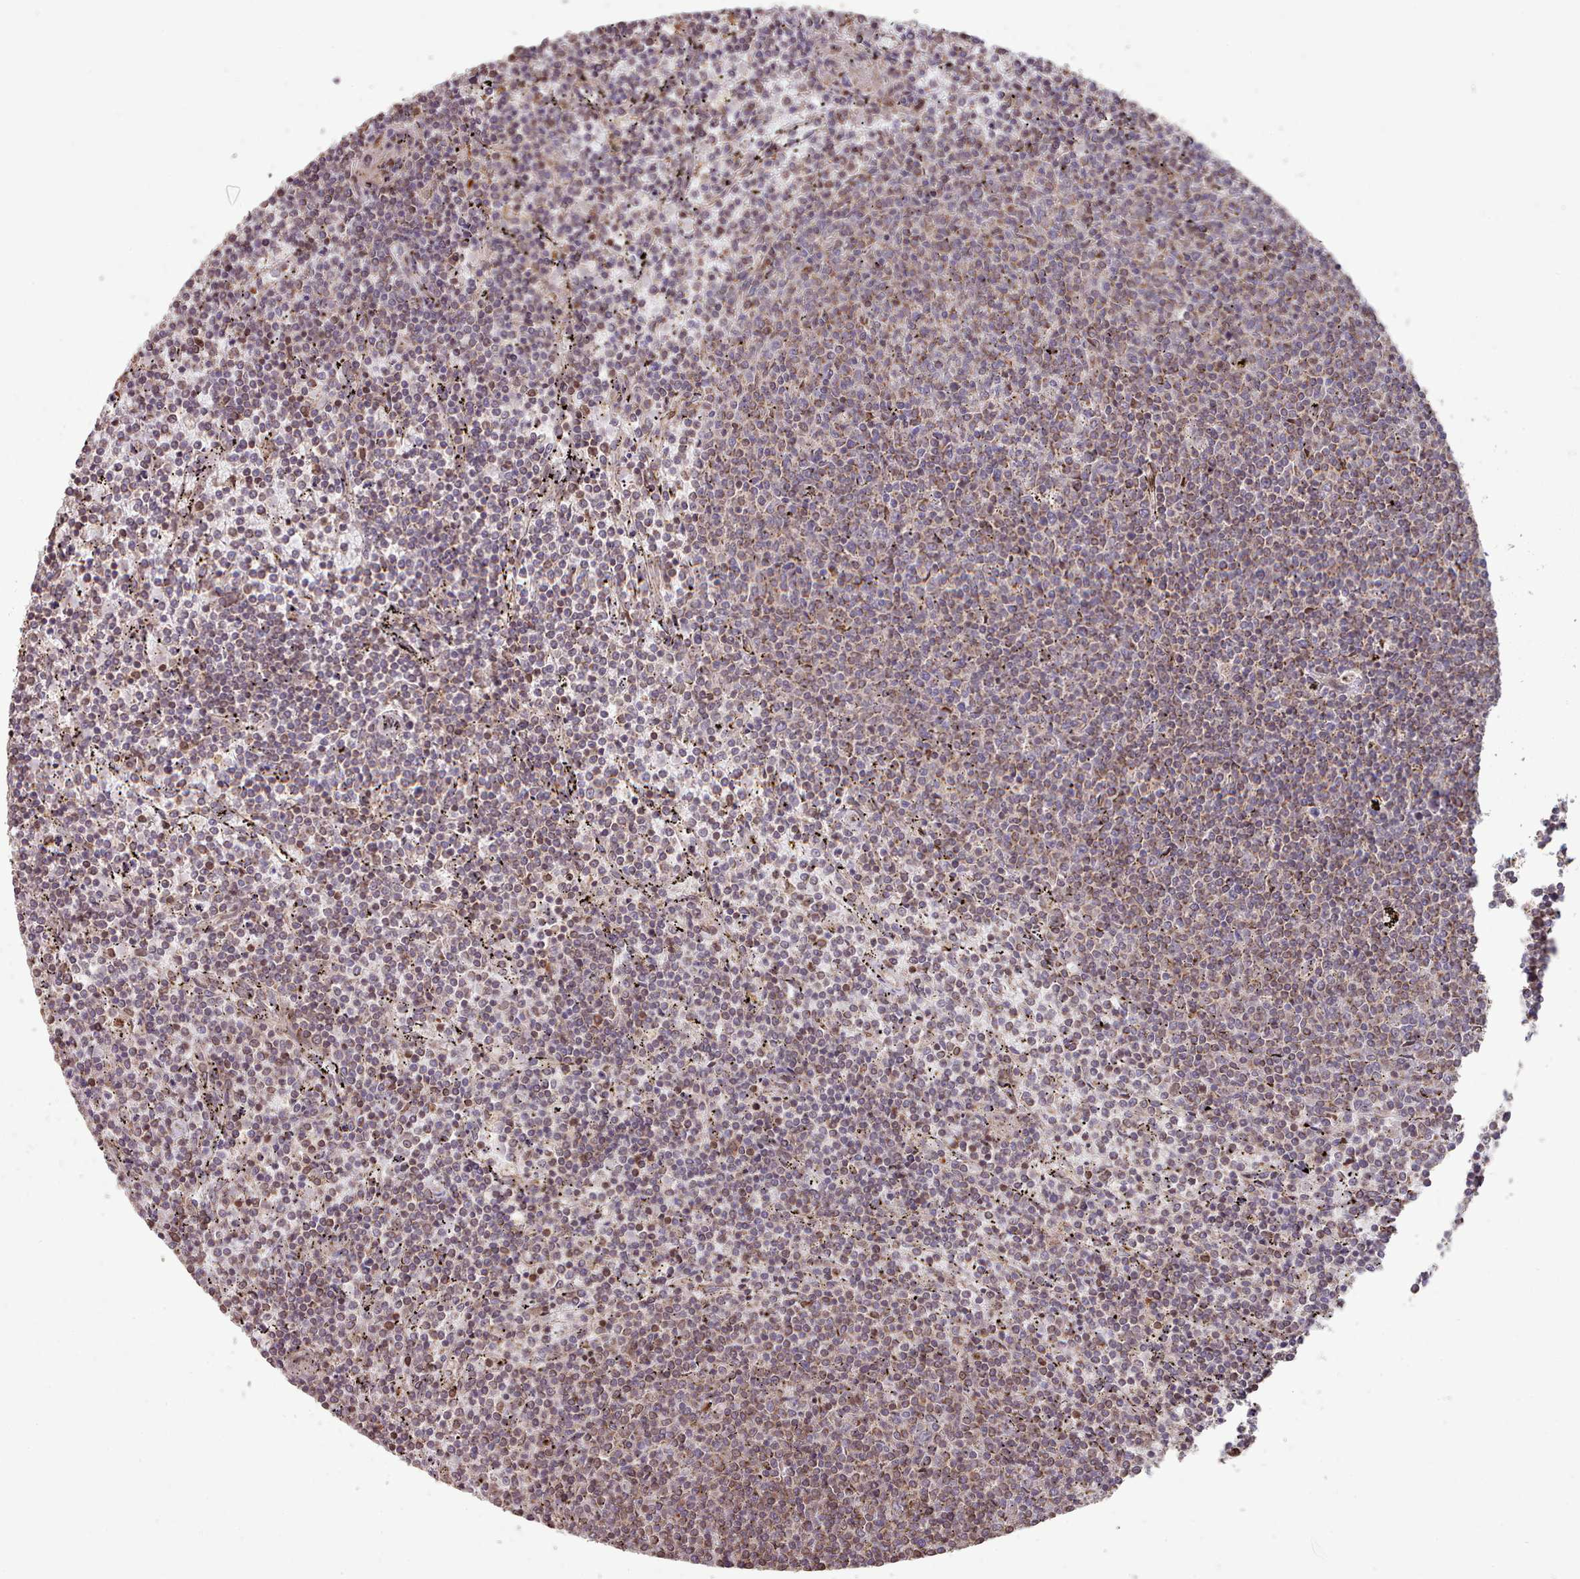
{"staining": {"intensity": "moderate", "quantity": "25%-75%", "location": "cytoplasmic/membranous"}, "tissue": "lymphoma", "cell_type": "Tumor cells", "image_type": "cancer", "snomed": [{"axis": "morphology", "description": "Malignant lymphoma, non-Hodgkin's type, Low grade"}, {"axis": "topography", "description": "Spleen"}], "caption": "High-magnification brightfield microscopy of lymphoma stained with DAB (brown) and counterstained with hematoxylin (blue). tumor cells exhibit moderate cytoplasmic/membranous staining is seen in about25%-75% of cells.", "gene": "TOR1AIP1", "patient": {"sex": "female", "age": 50}}